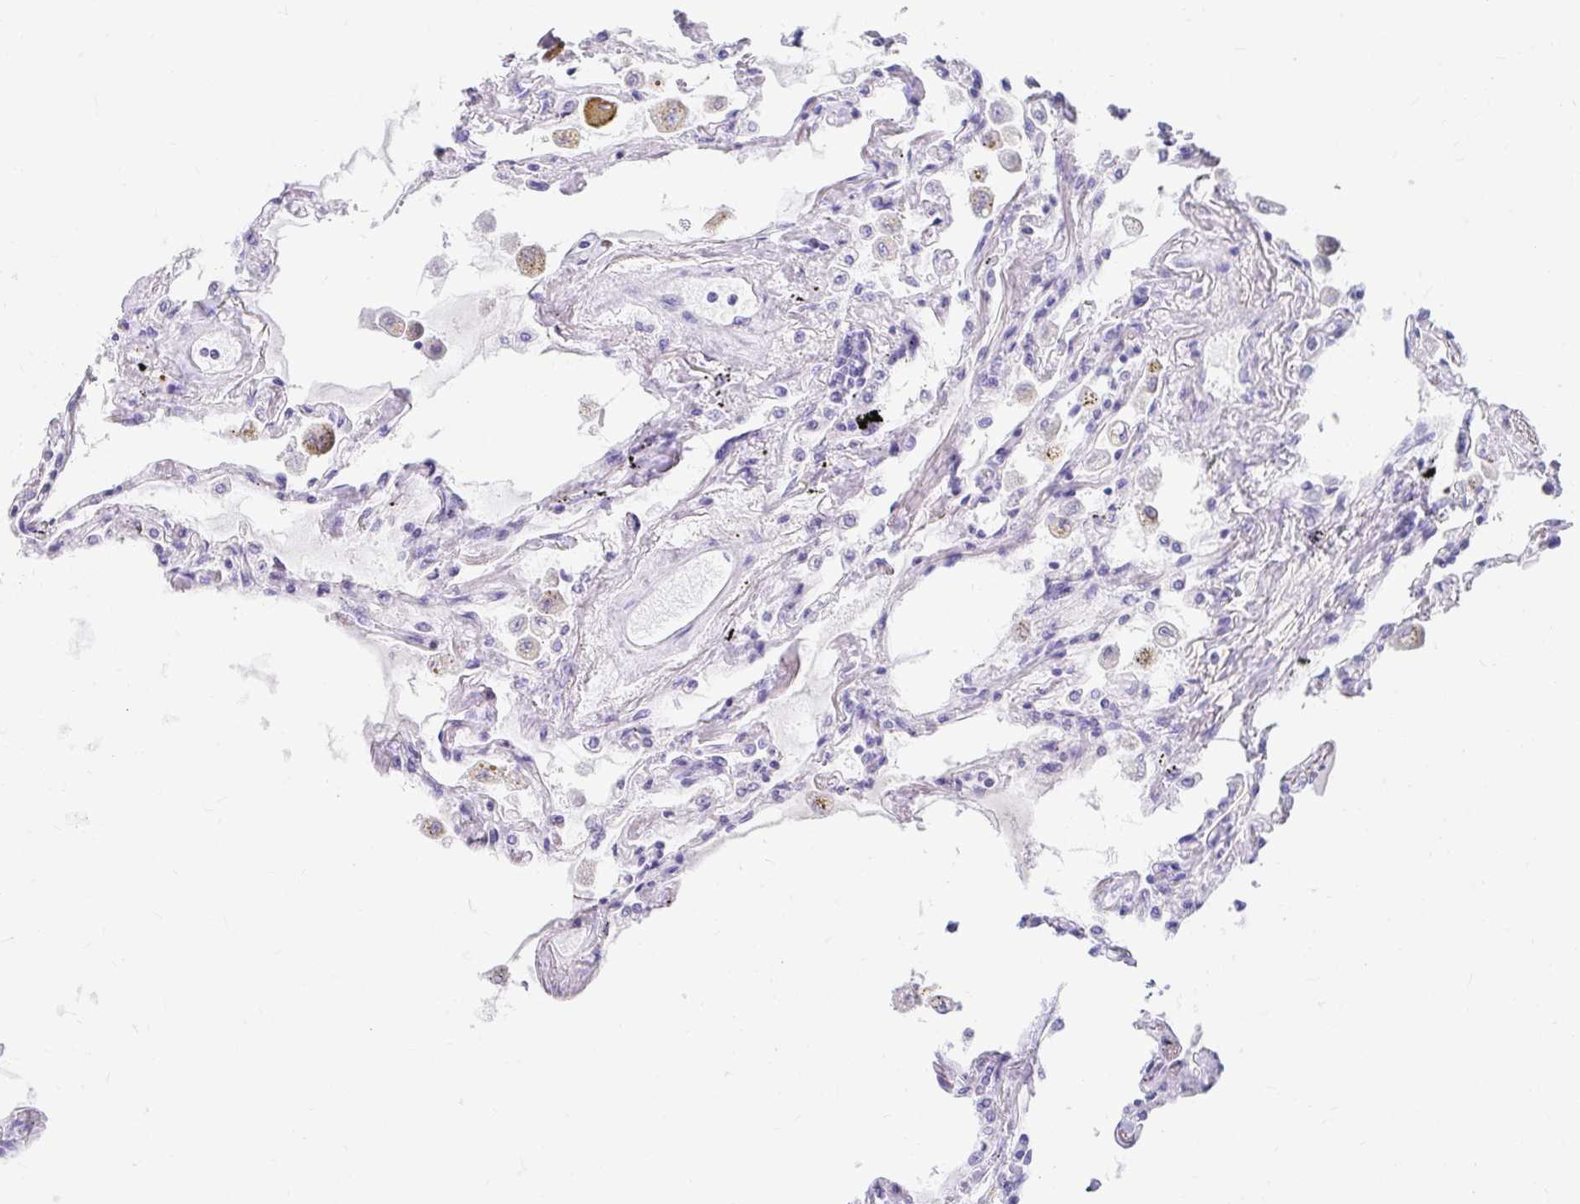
{"staining": {"intensity": "negative", "quantity": "none", "location": "none"}, "tissue": "lung", "cell_type": "Alveolar cells", "image_type": "normal", "snomed": [{"axis": "morphology", "description": "Normal tissue, NOS"}, {"axis": "morphology", "description": "Adenocarcinoma, NOS"}, {"axis": "topography", "description": "Cartilage tissue"}, {"axis": "topography", "description": "Lung"}], "caption": "This micrograph is of unremarkable lung stained with immunohistochemistry to label a protein in brown with the nuclei are counter-stained blue. There is no staining in alveolar cells. (DAB immunohistochemistry, high magnification).", "gene": "DPEP3", "patient": {"sex": "female", "age": 67}}